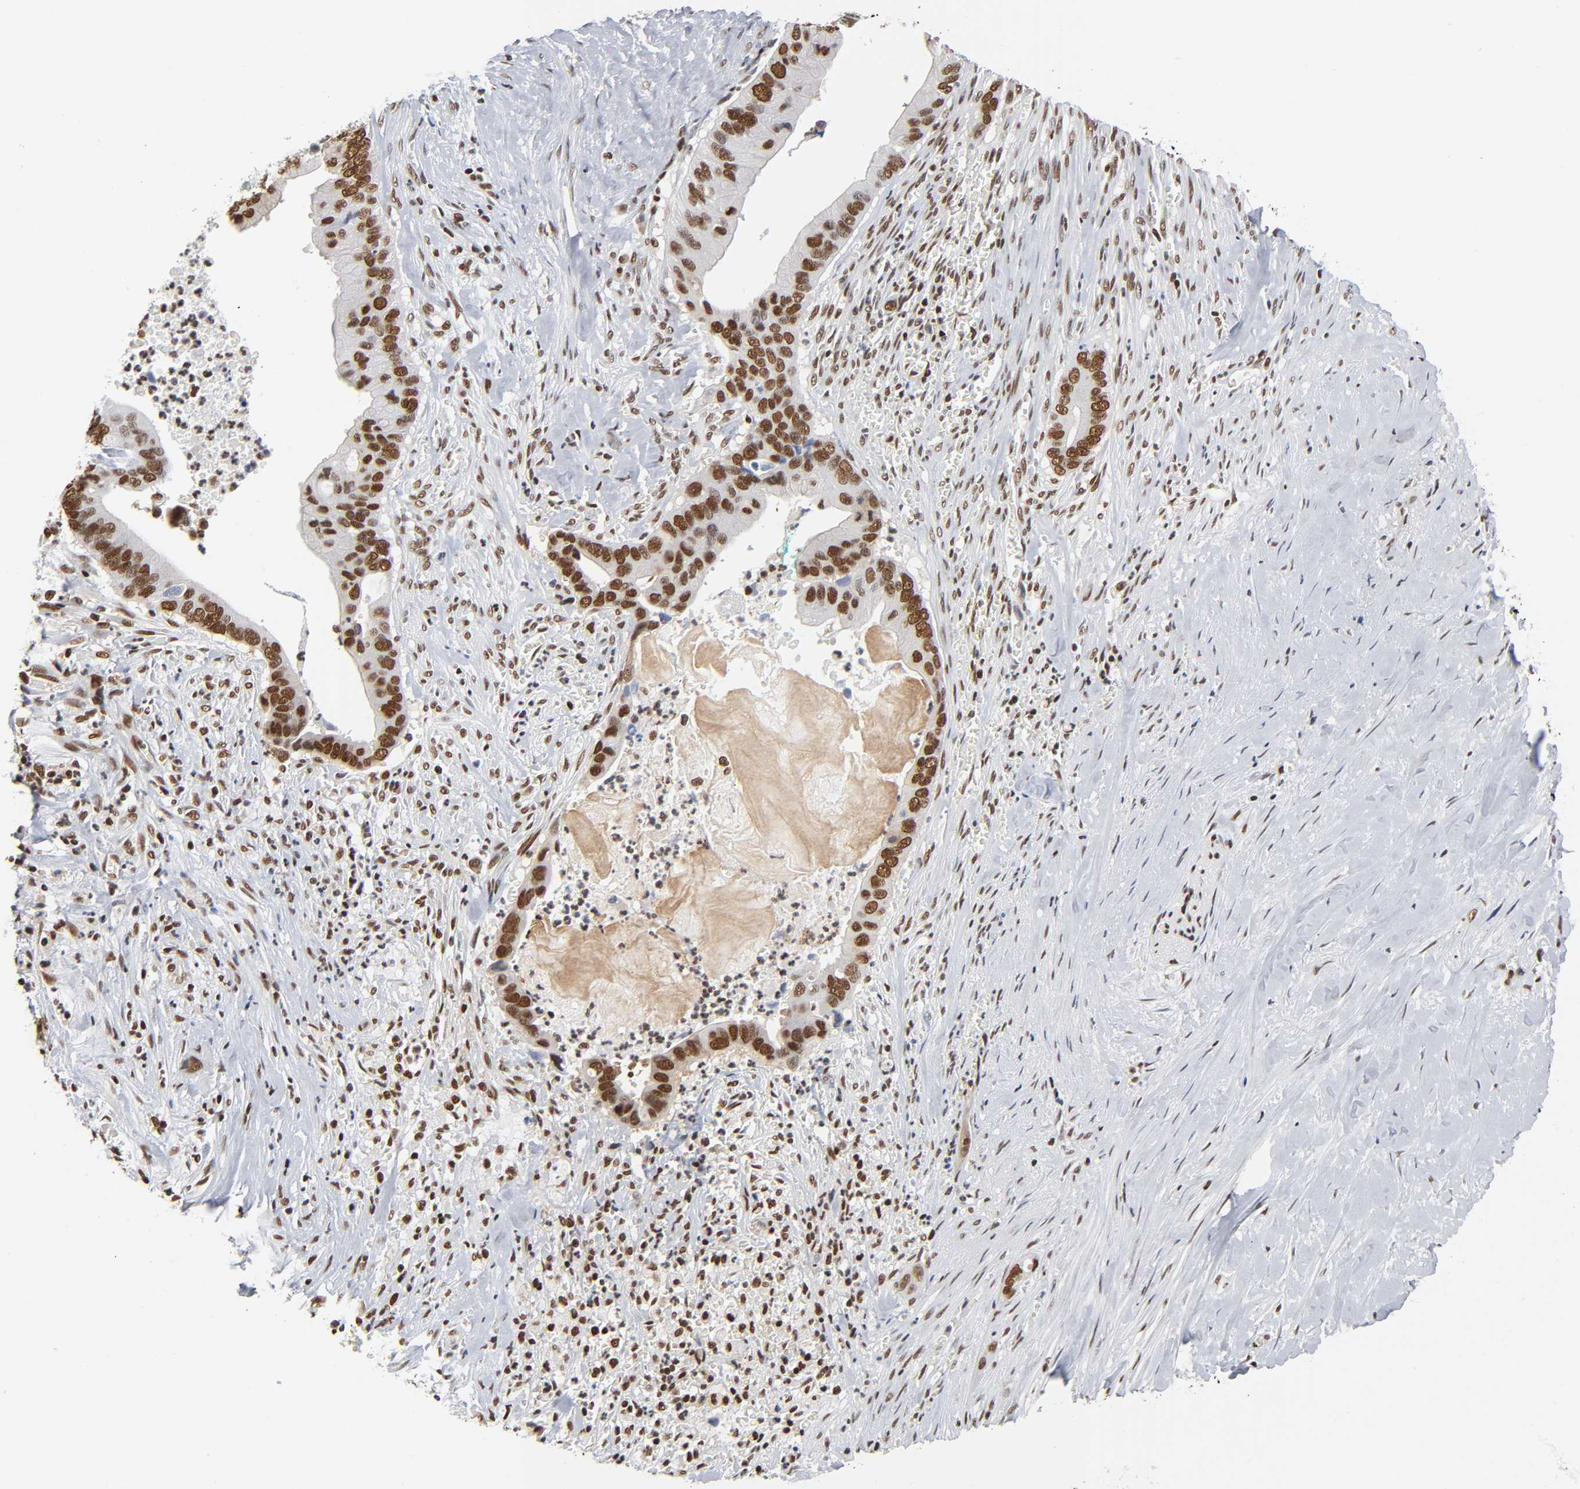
{"staining": {"intensity": "strong", "quantity": ">75%", "location": "nuclear"}, "tissue": "pancreatic cancer", "cell_type": "Tumor cells", "image_type": "cancer", "snomed": [{"axis": "morphology", "description": "Adenocarcinoma, NOS"}, {"axis": "topography", "description": "Pancreas"}], "caption": "Tumor cells demonstrate strong nuclear staining in approximately >75% of cells in pancreatic adenocarcinoma.", "gene": "ILKAP", "patient": {"sex": "male", "age": 59}}